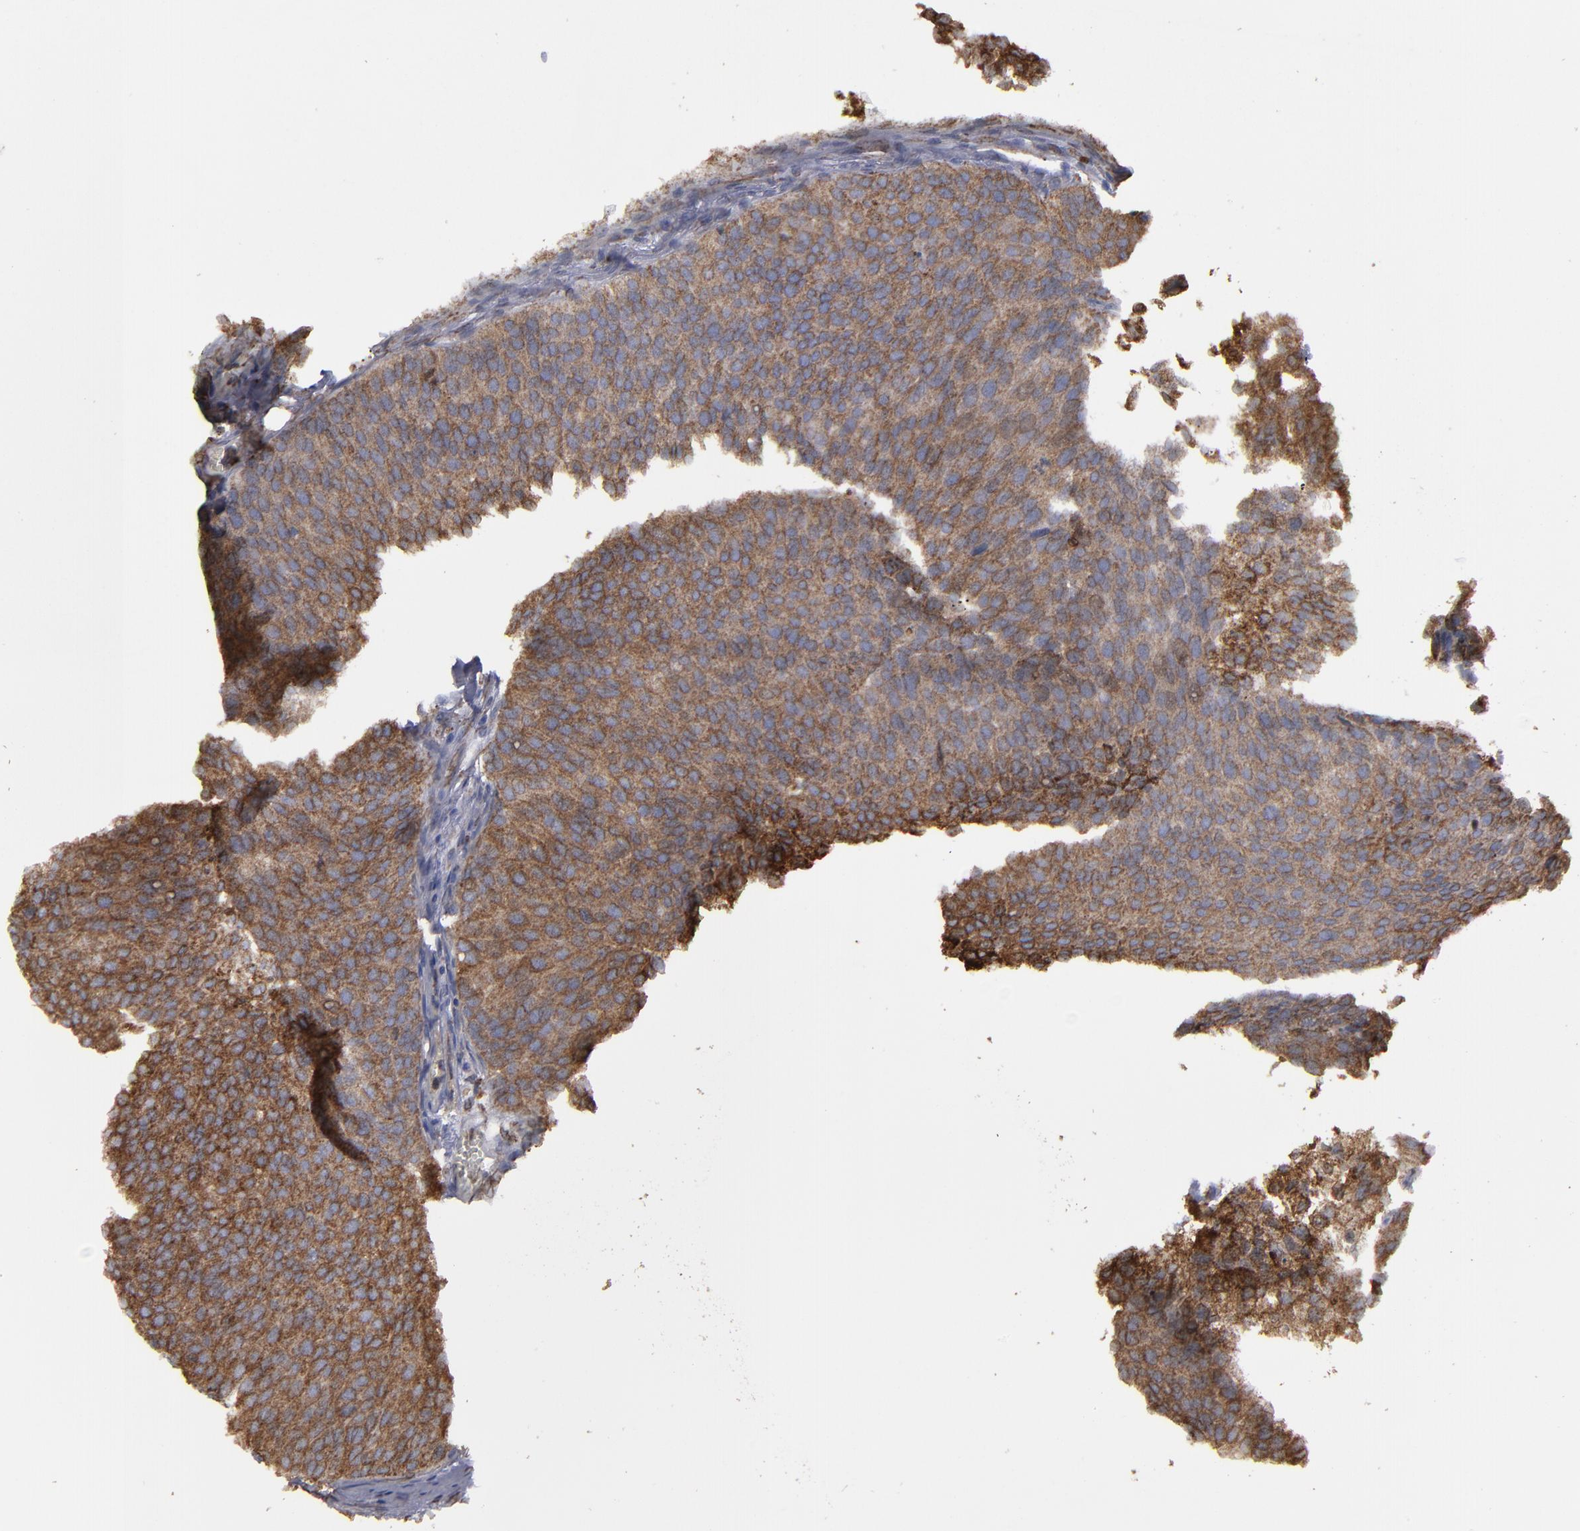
{"staining": {"intensity": "moderate", "quantity": ">75%", "location": "cytoplasmic/membranous"}, "tissue": "urothelial cancer", "cell_type": "Tumor cells", "image_type": "cancer", "snomed": [{"axis": "morphology", "description": "Urothelial carcinoma, Low grade"}, {"axis": "topography", "description": "Urinary bladder"}], "caption": "Immunohistochemical staining of human low-grade urothelial carcinoma shows moderate cytoplasmic/membranous protein positivity in about >75% of tumor cells.", "gene": "ERLIN2", "patient": {"sex": "male", "age": 84}}